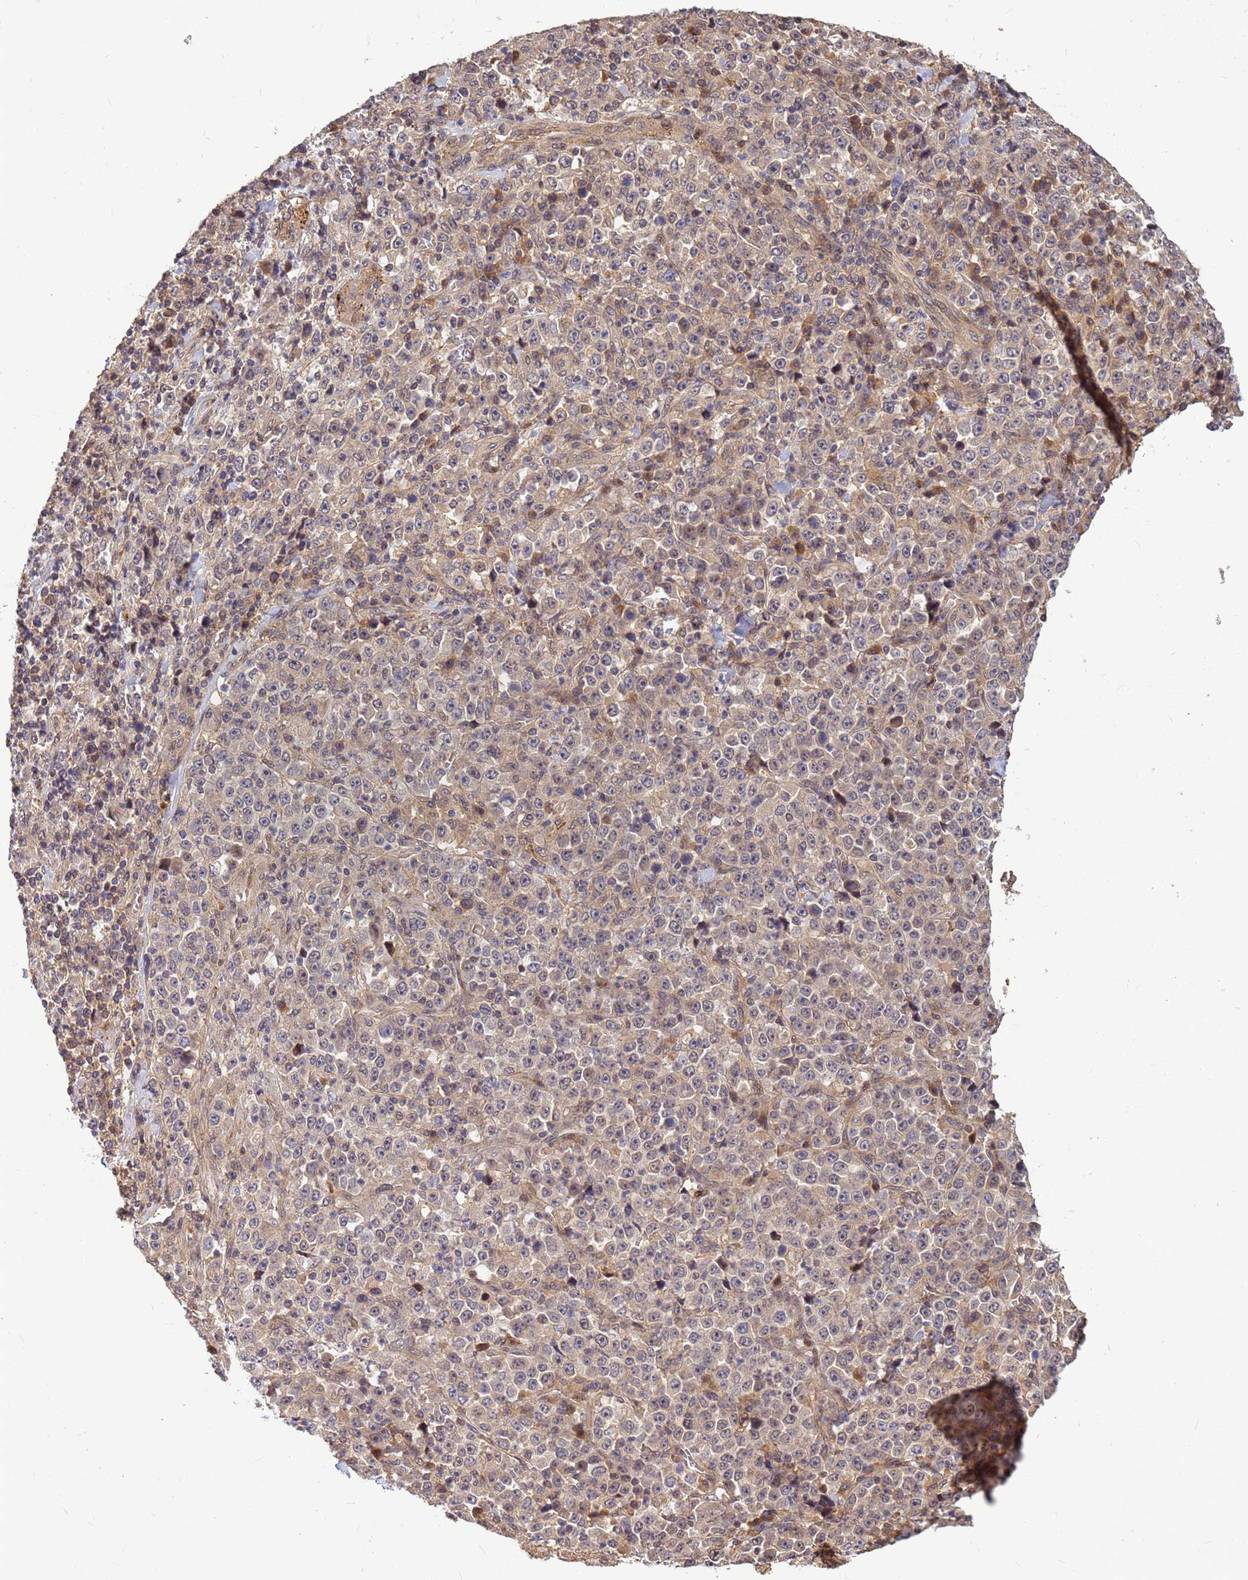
{"staining": {"intensity": "negative", "quantity": "none", "location": "none"}, "tissue": "stomach cancer", "cell_type": "Tumor cells", "image_type": "cancer", "snomed": [{"axis": "morphology", "description": "Normal tissue, NOS"}, {"axis": "morphology", "description": "Adenocarcinoma, NOS"}, {"axis": "topography", "description": "Stomach, upper"}, {"axis": "topography", "description": "Stomach"}], "caption": "Immunohistochemical staining of human stomach adenocarcinoma demonstrates no significant positivity in tumor cells.", "gene": "DUS4L", "patient": {"sex": "male", "age": 59}}